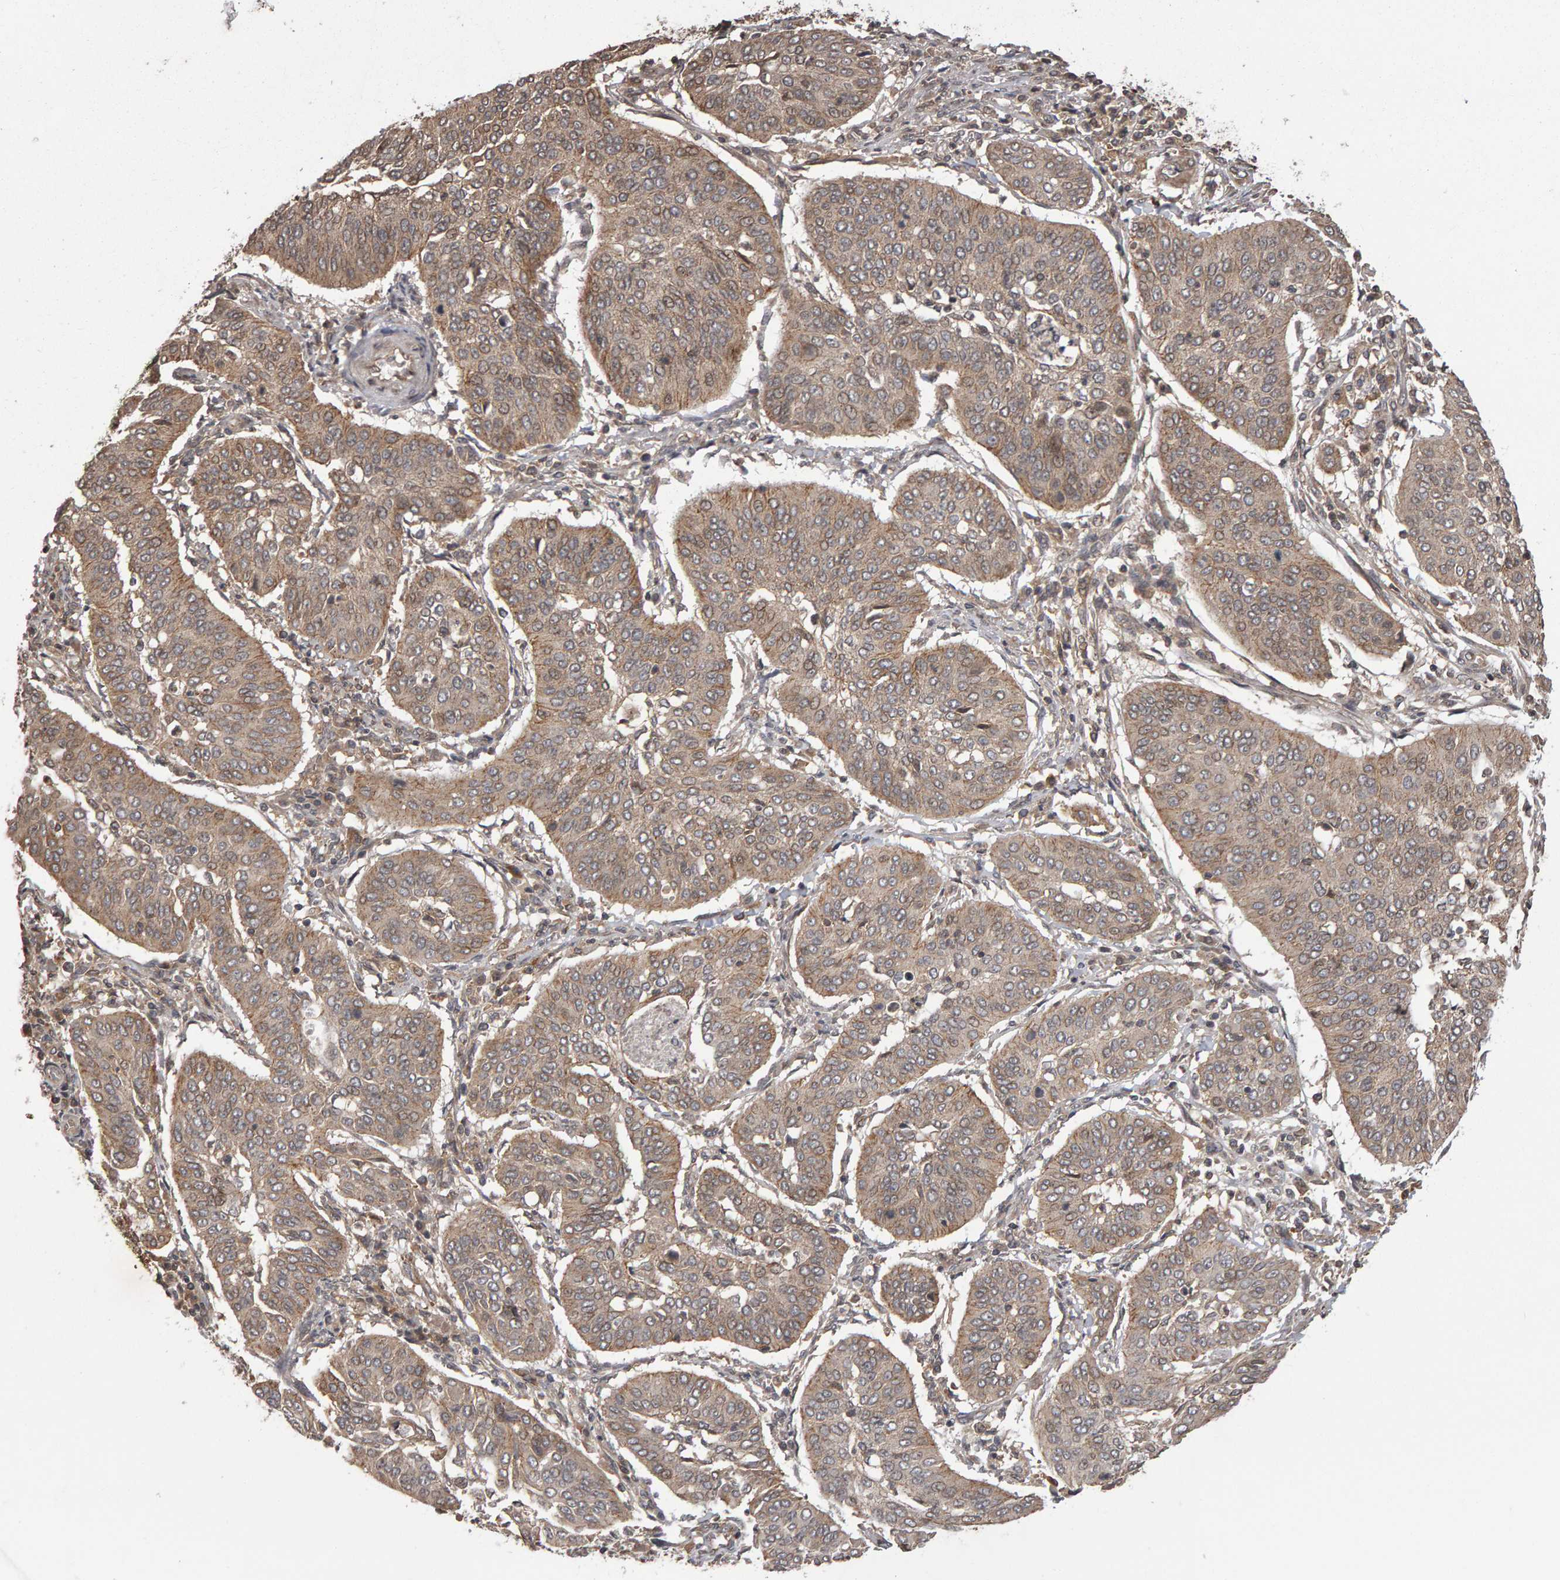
{"staining": {"intensity": "weak", "quantity": ">75%", "location": "cytoplasmic/membranous"}, "tissue": "cervical cancer", "cell_type": "Tumor cells", "image_type": "cancer", "snomed": [{"axis": "morphology", "description": "Normal tissue, NOS"}, {"axis": "morphology", "description": "Squamous cell carcinoma, NOS"}, {"axis": "topography", "description": "Cervix"}], "caption": "Cervical squamous cell carcinoma stained with a protein marker demonstrates weak staining in tumor cells.", "gene": "SCRIB", "patient": {"sex": "female", "age": 39}}